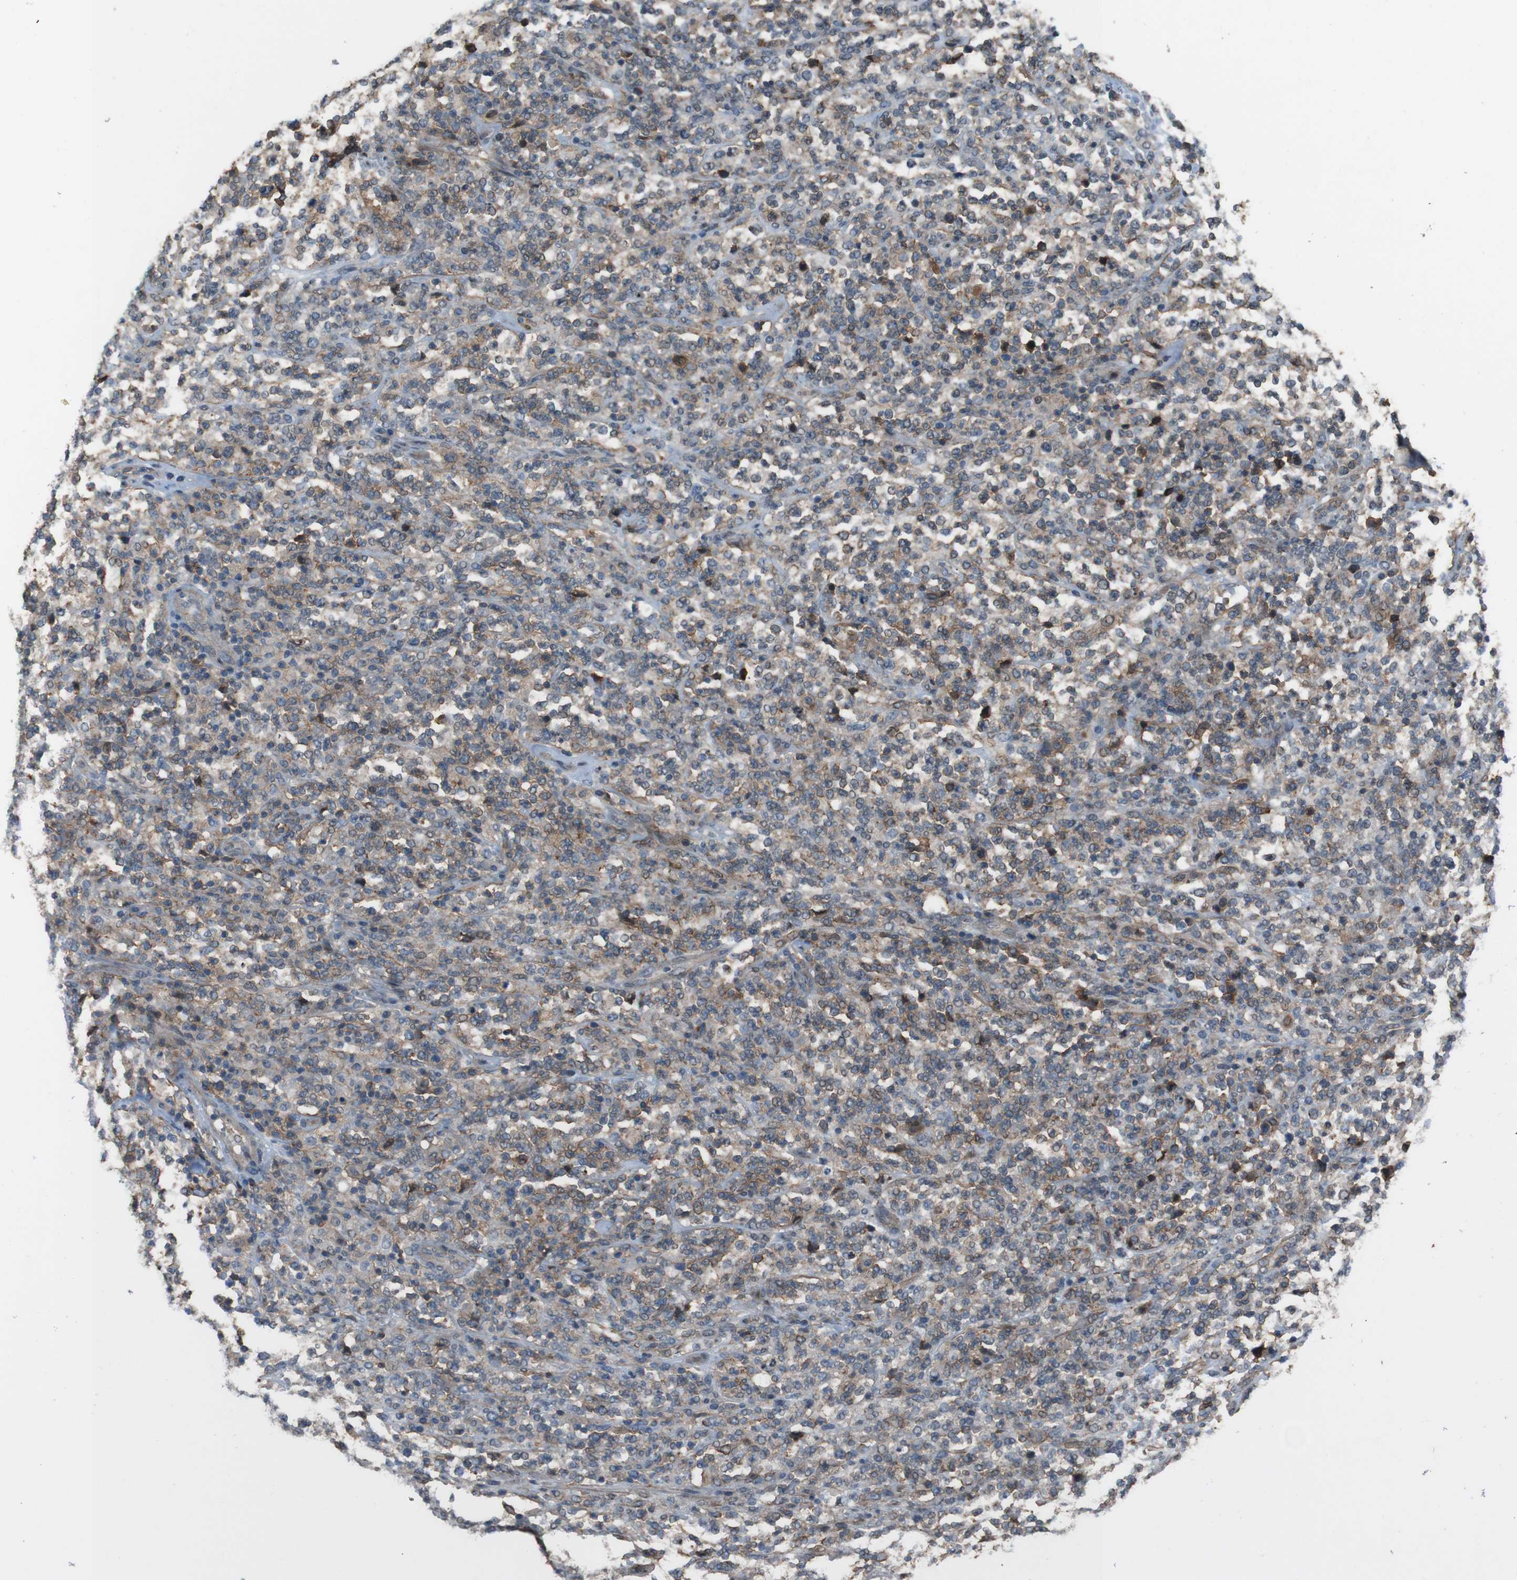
{"staining": {"intensity": "negative", "quantity": "none", "location": "none"}, "tissue": "lymphoma", "cell_type": "Tumor cells", "image_type": "cancer", "snomed": [{"axis": "morphology", "description": "Malignant lymphoma, non-Hodgkin's type, High grade"}, {"axis": "topography", "description": "Soft tissue"}], "caption": "Image shows no protein positivity in tumor cells of malignant lymphoma, non-Hodgkin's type (high-grade) tissue.", "gene": "ATP2B1", "patient": {"sex": "male", "age": 18}}